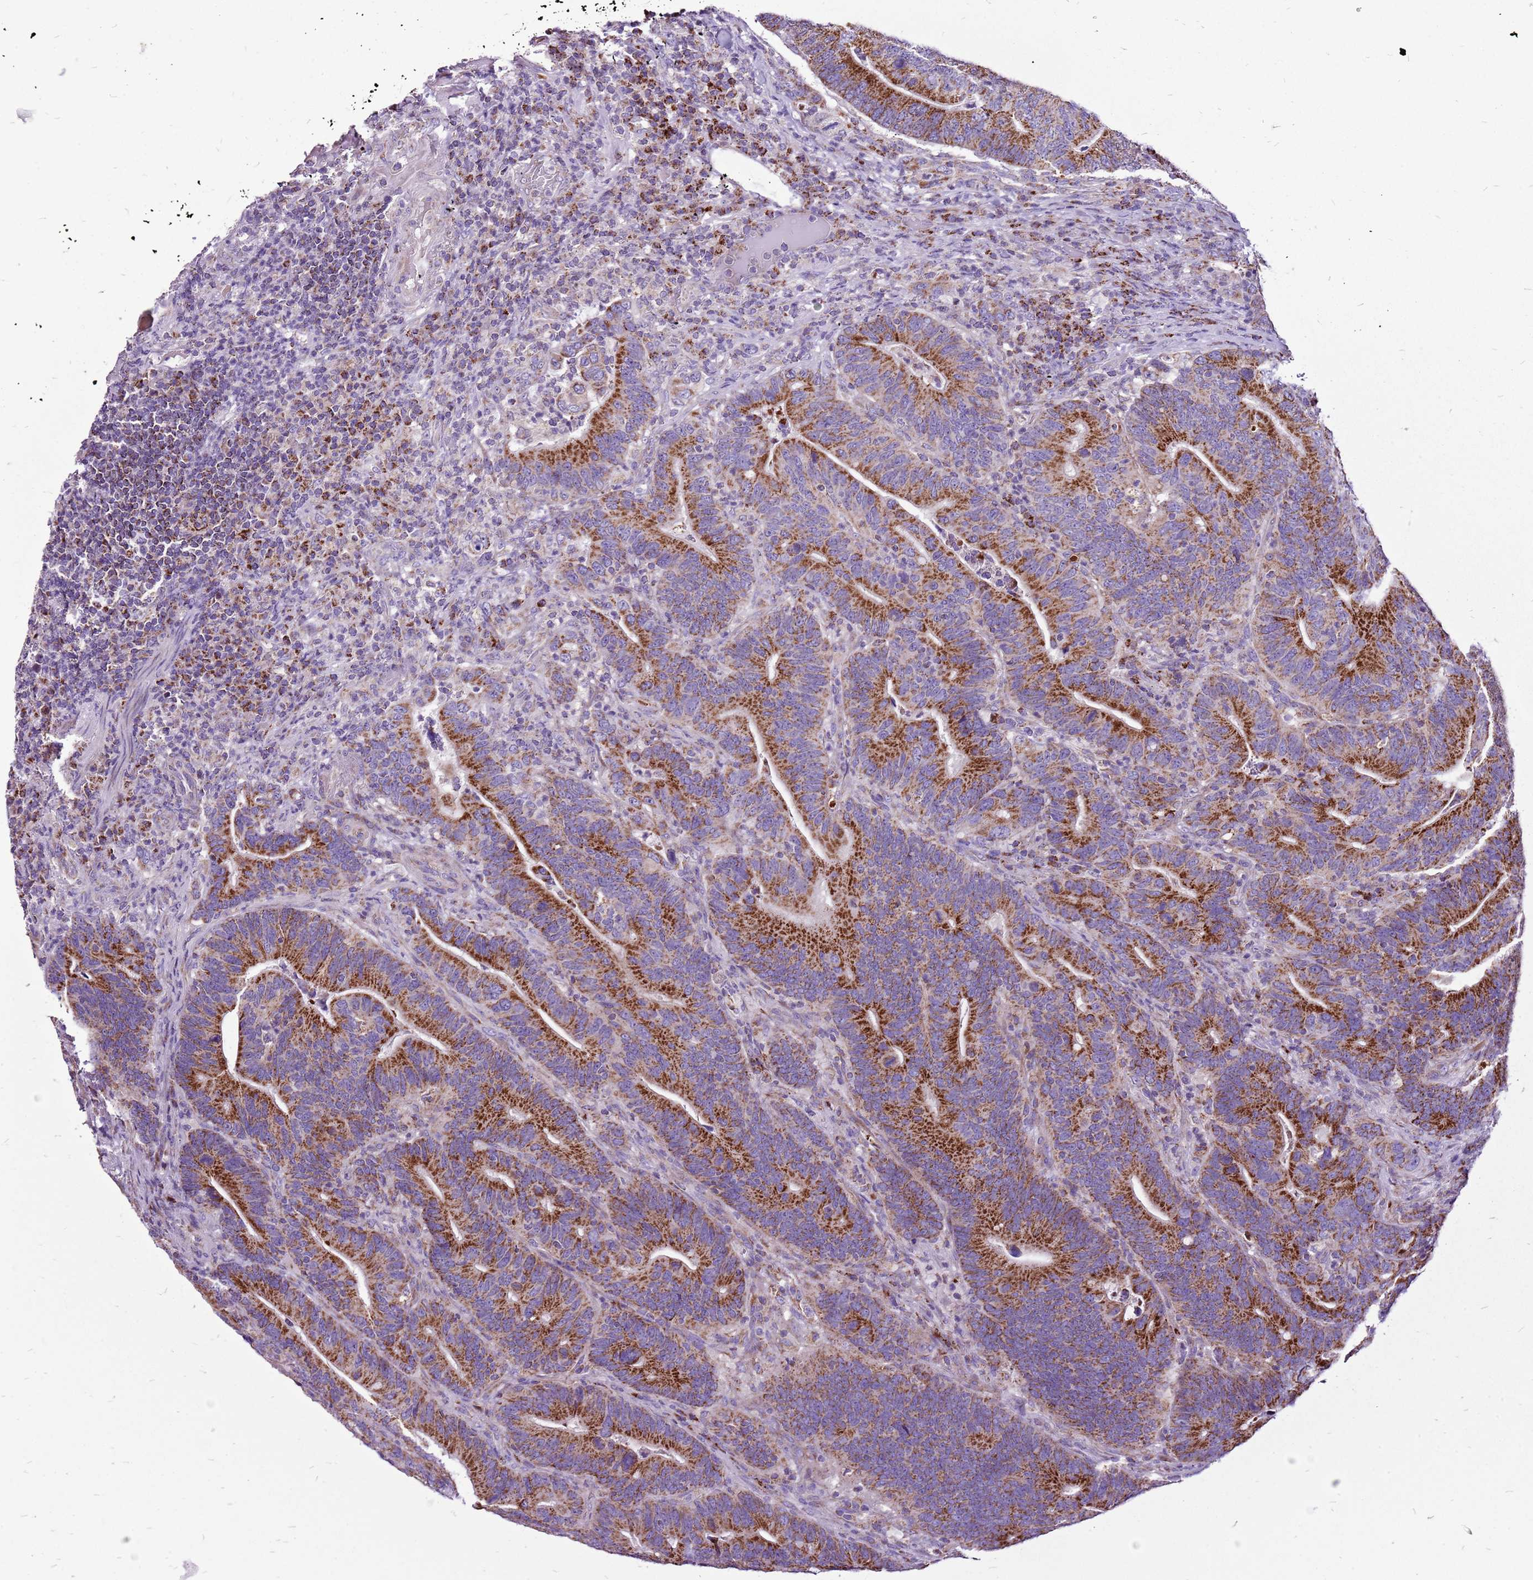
{"staining": {"intensity": "strong", "quantity": ">75%", "location": "cytoplasmic/membranous"}, "tissue": "colorectal cancer", "cell_type": "Tumor cells", "image_type": "cancer", "snomed": [{"axis": "morphology", "description": "Adenocarcinoma, NOS"}, {"axis": "topography", "description": "Colon"}], "caption": "The immunohistochemical stain labels strong cytoplasmic/membranous staining in tumor cells of colorectal cancer tissue. The protein is stained brown, and the nuclei are stained in blue (DAB (3,3'-diaminobenzidine) IHC with brightfield microscopy, high magnification).", "gene": "GCDH", "patient": {"sex": "female", "age": 66}}